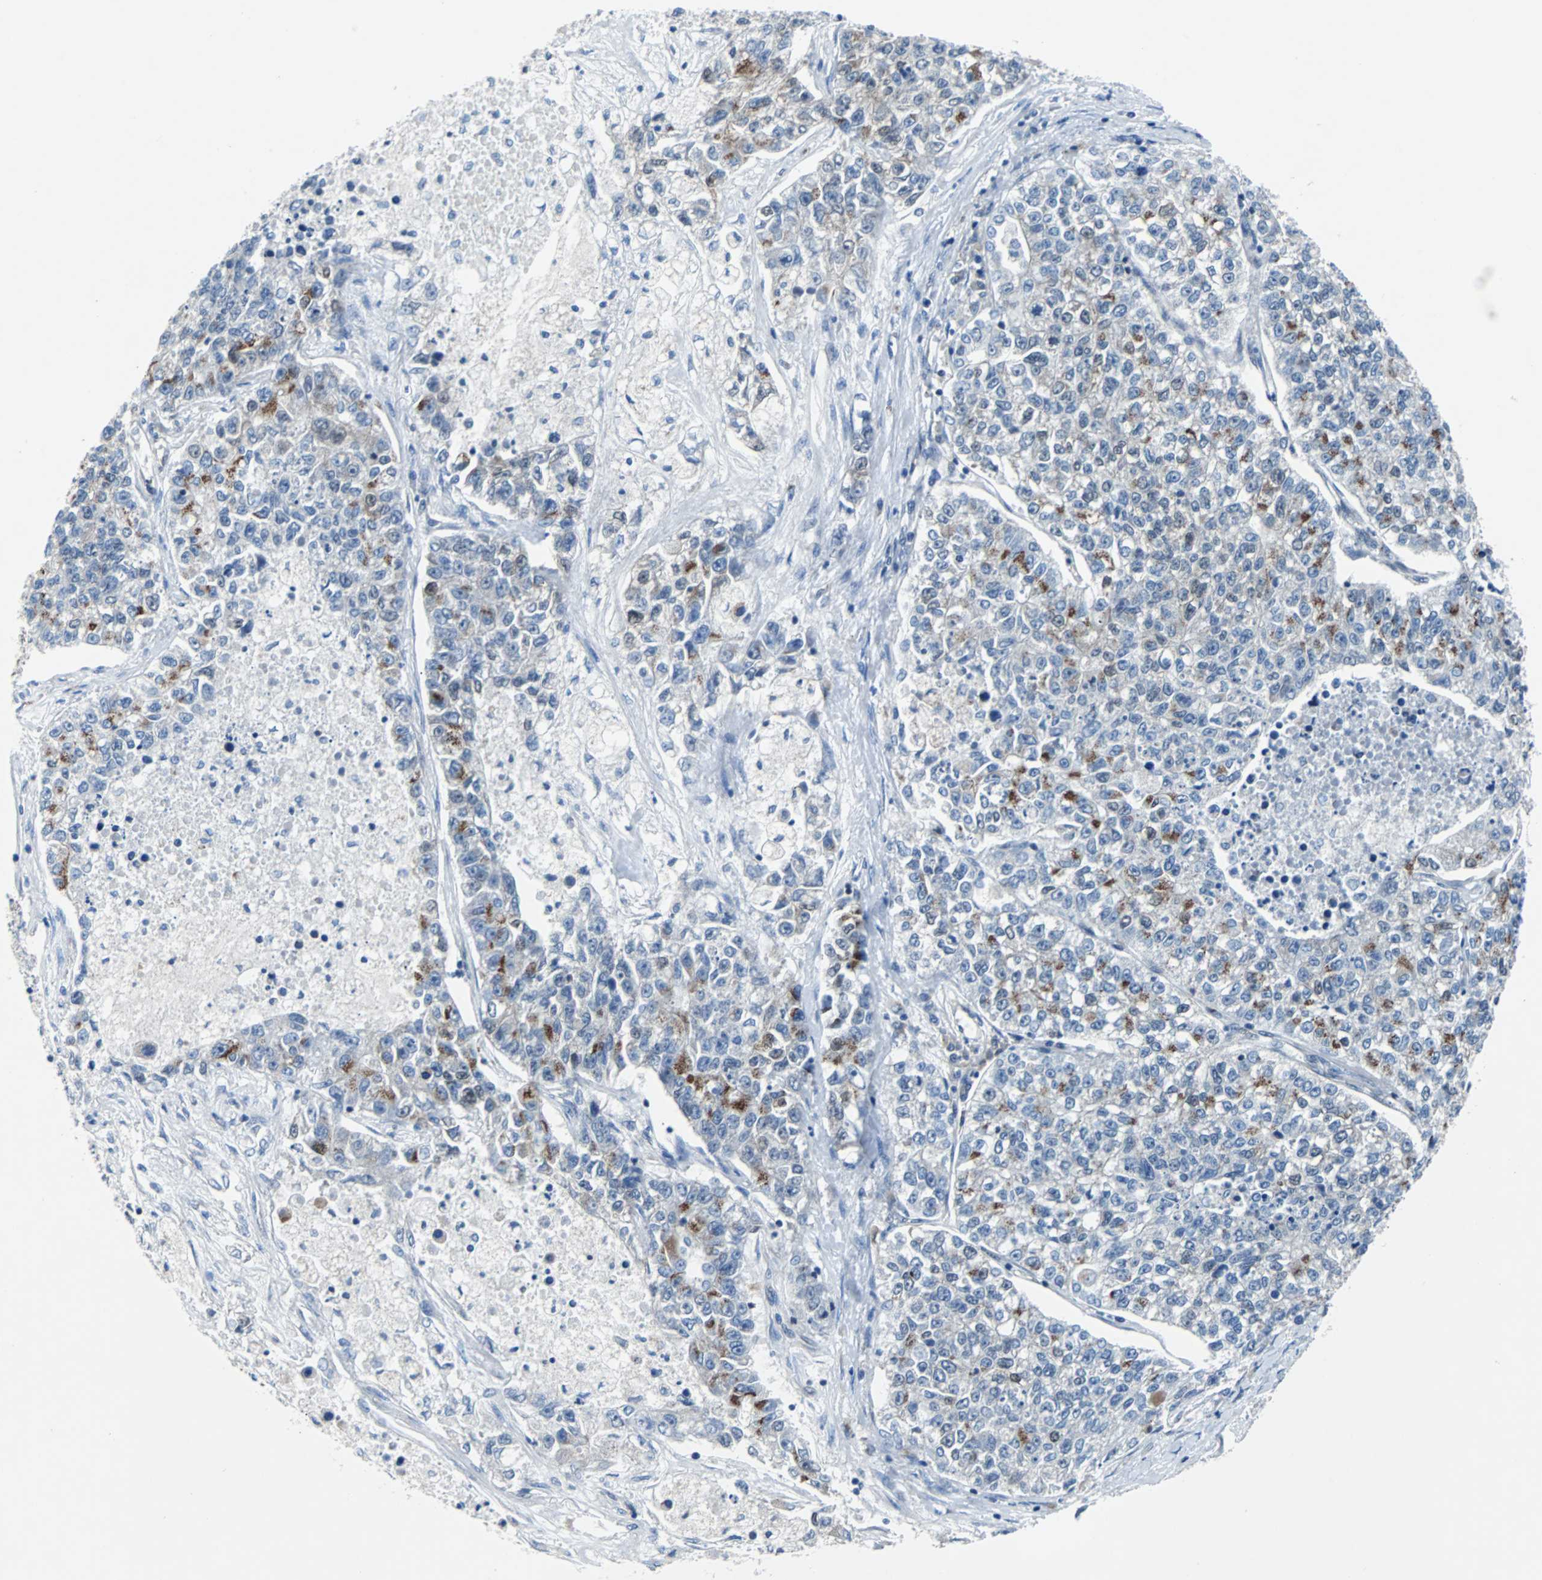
{"staining": {"intensity": "moderate", "quantity": "<25%", "location": "cytoplasmic/membranous,nuclear"}, "tissue": "lung cancer", "cell_type": "Tumor cells", "image_type": "cancer", "snomed": [{"axis": "morphology", "description": "Adenocarcinoma, NOS"}, {"axis": "topography", "description": "Lung"}], "caption": "This photomicrograph reveals immunohistochemistry staining of lung adenocarcinoma, with low moderate cytoplasmic/membranous and nuclear staining in about <25% of tumor cells.", "gene": "MAP2K6", "patient": {"sex": "male", "age": 49}}